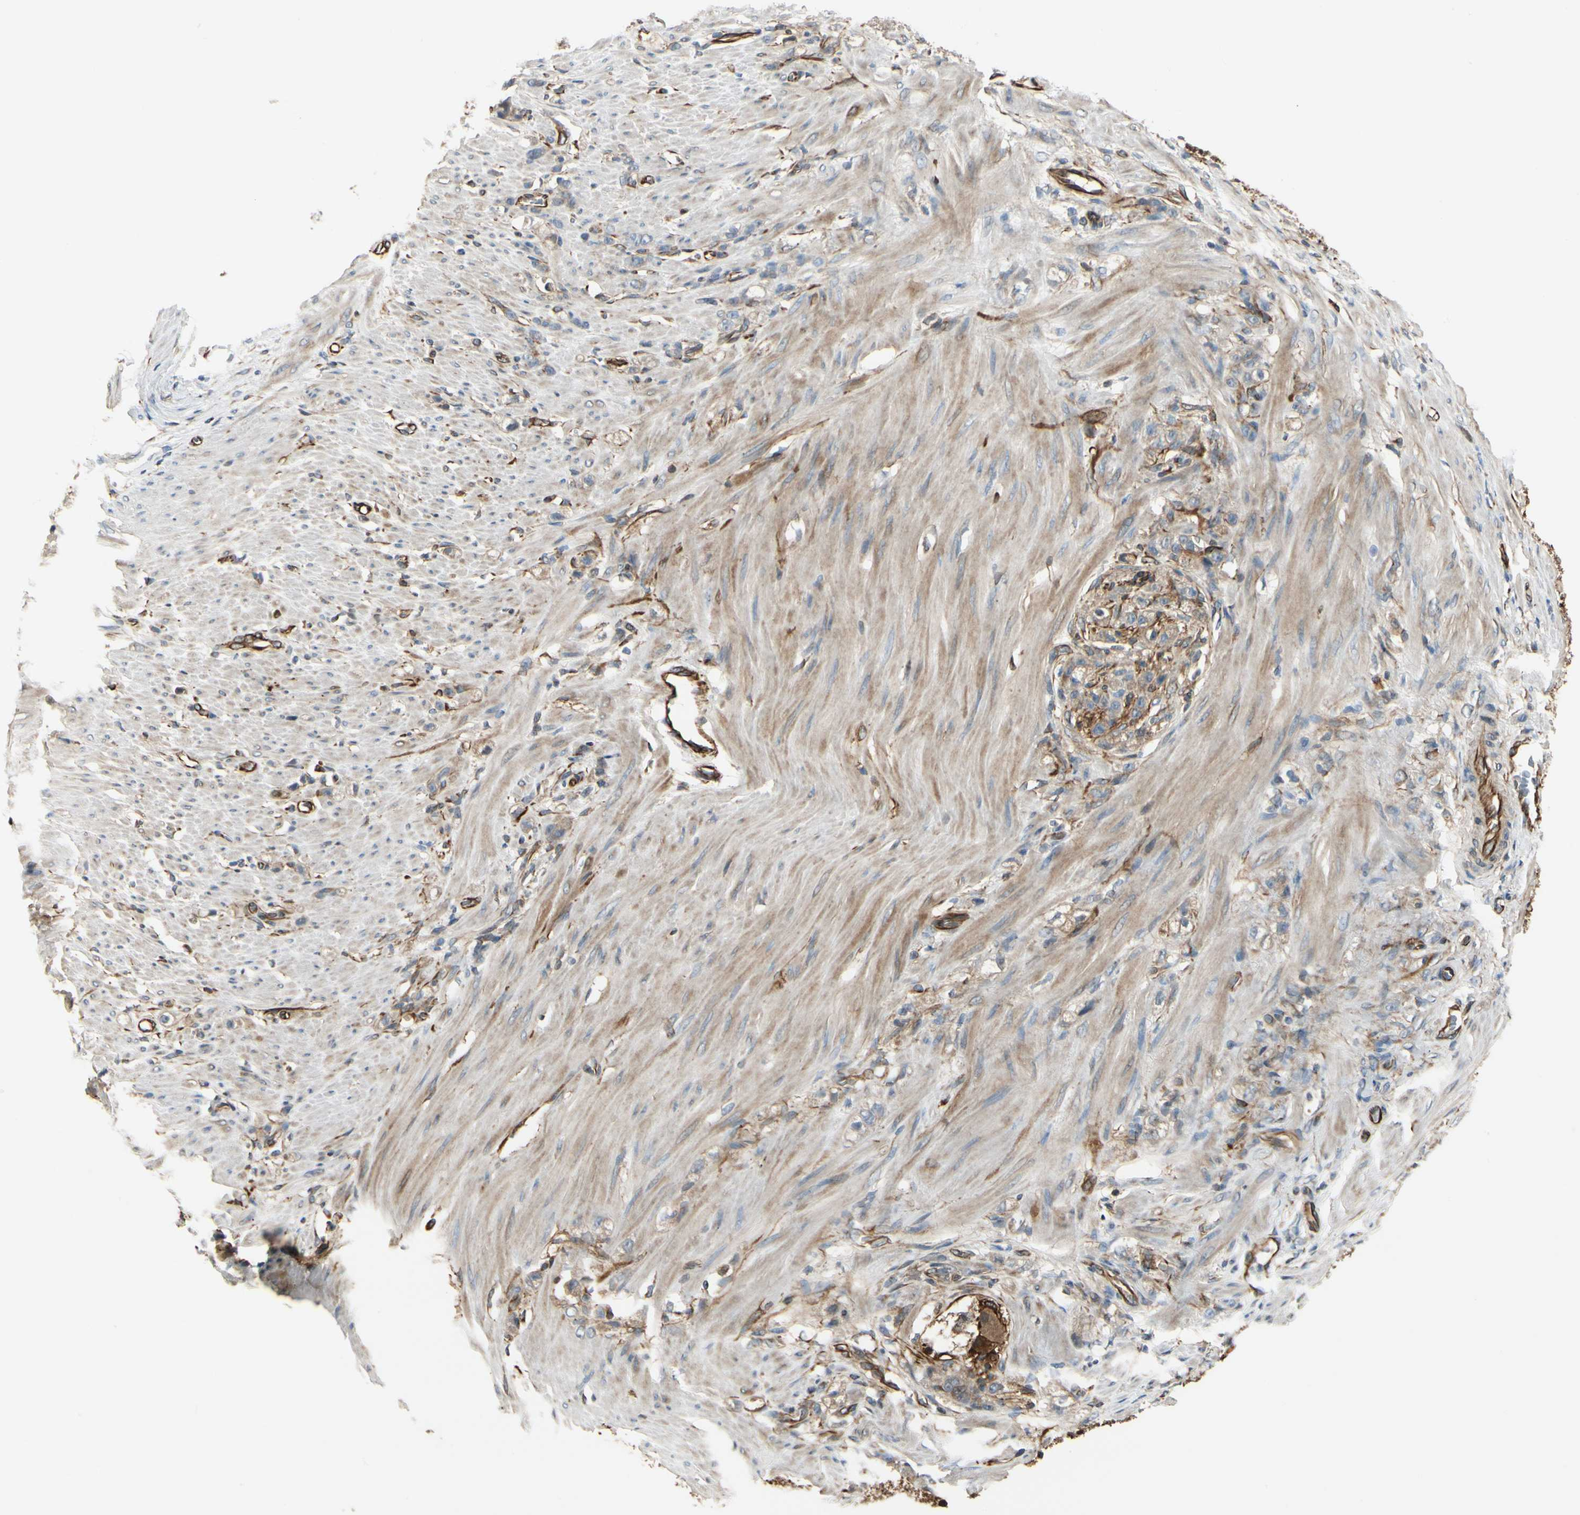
{"staining": {"intensity": "negative", "quantity": "none", "location": "none"}, "tissue": "stomach cancer", "cell_type": "Tumor cells", "image_type": "cancer", "snomed": [{"axis": "morphology", "description": "Adenocarcinoma, NOS"}, {"axis": "topography", "description": "Stomach"}], "caption": "The photomicrograph displays no staining of tumor cells in stomach cancer (adenocarcinoma).", "gene": "FTH1", "patient": {"sex": "male", "age": 82}}